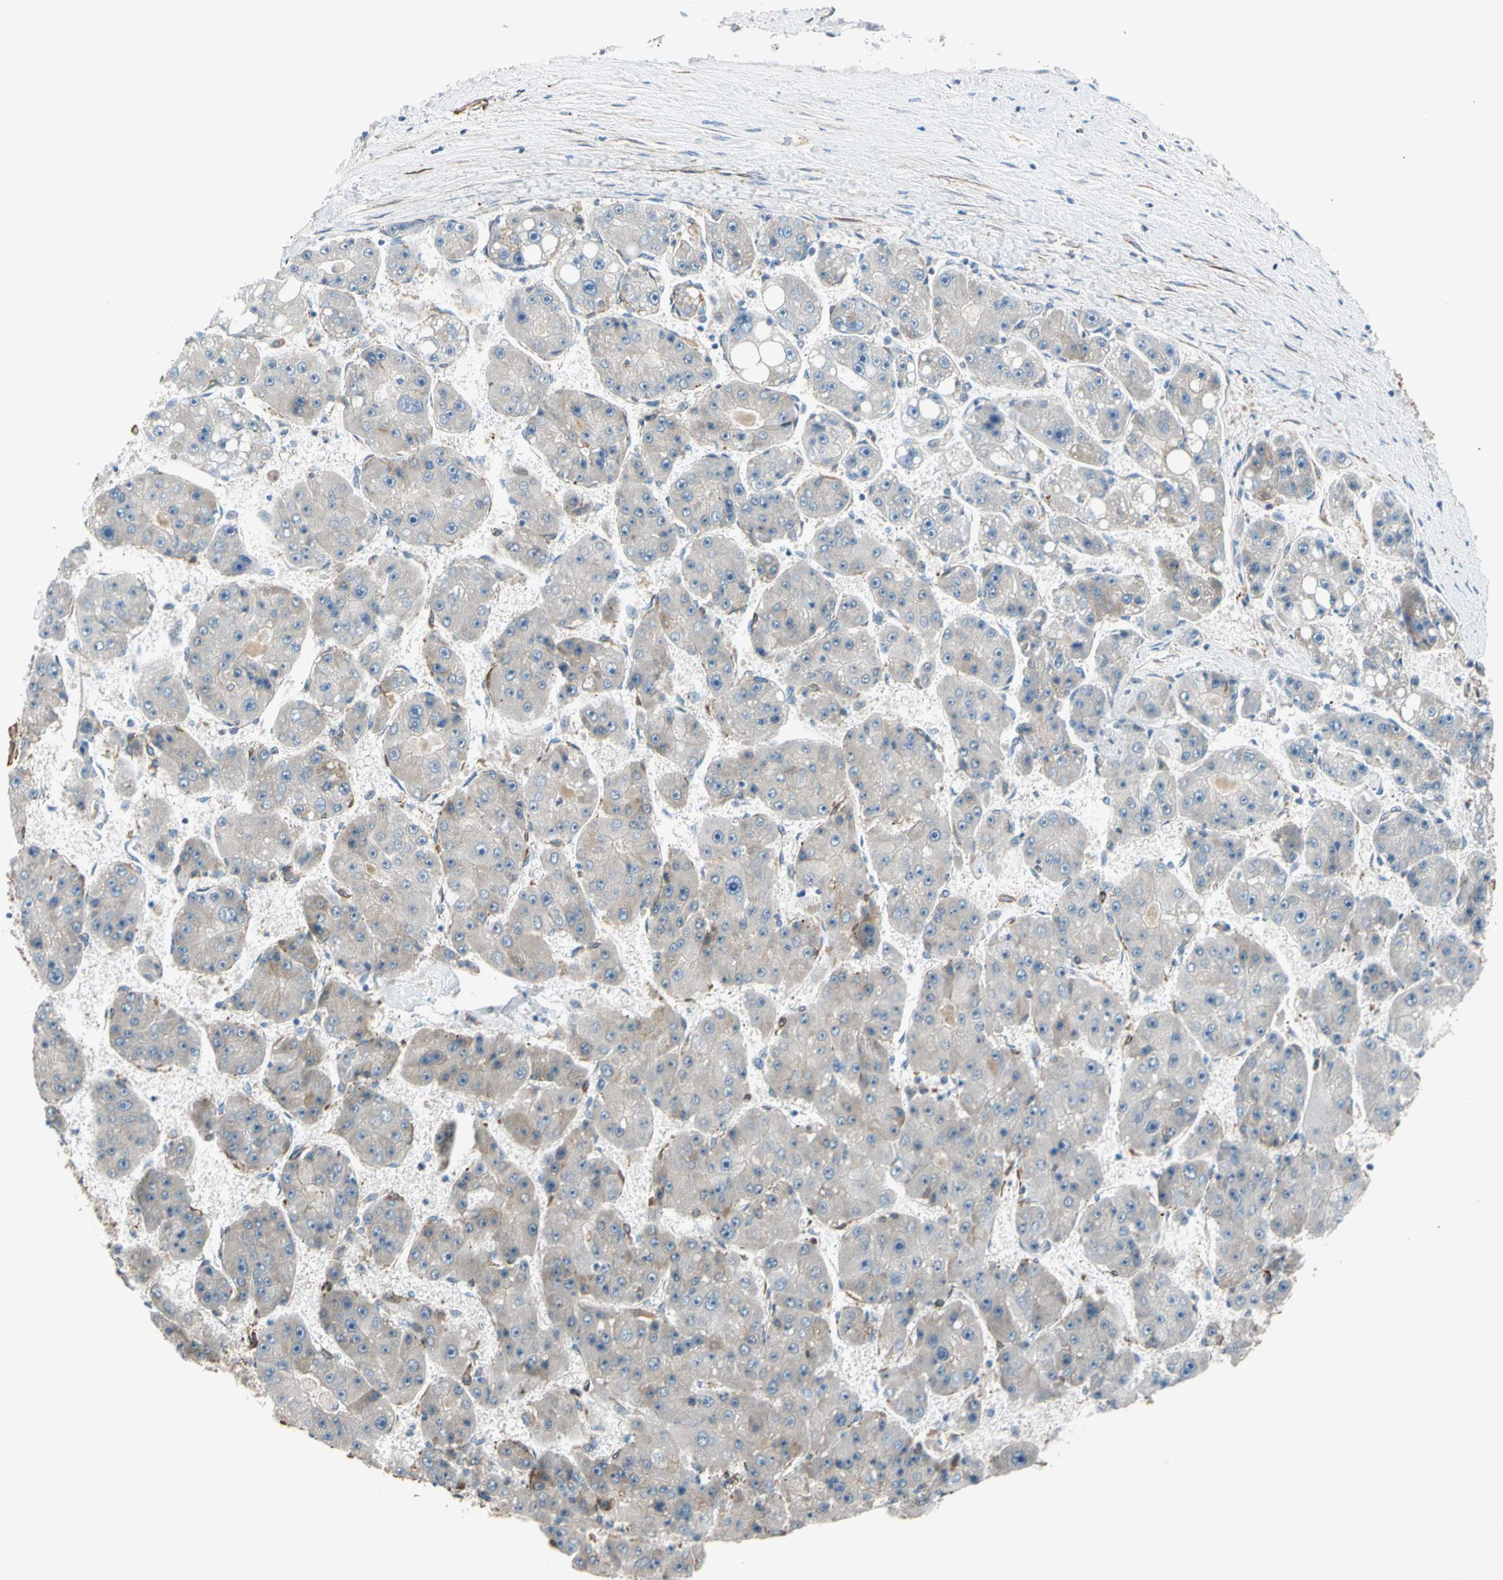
{"staining": {"intensity": "weak", "quantity": "<25%", "location": "cytoplasmic/membranous"}, "tissue": "liver cancer", "cell_type": "Tumor cells", "image_type": "cancer", "snomed": [{"axis": "morphology", "description": "Carcinoma, Hepatocellular, NOS"}, {"axis": "topography", "description": "Liver"}], "caption": "A histopathology image of human liver hepatocellular carcinoma is negative for staining in tumor cells. (Brightfield microscopy of DAB (3,3'-diaminobenzidine) immunohistochemistry (IHC) at high magnification).", "gene": "LIMK2", "patient": {"sex": "female", "age": 61}}